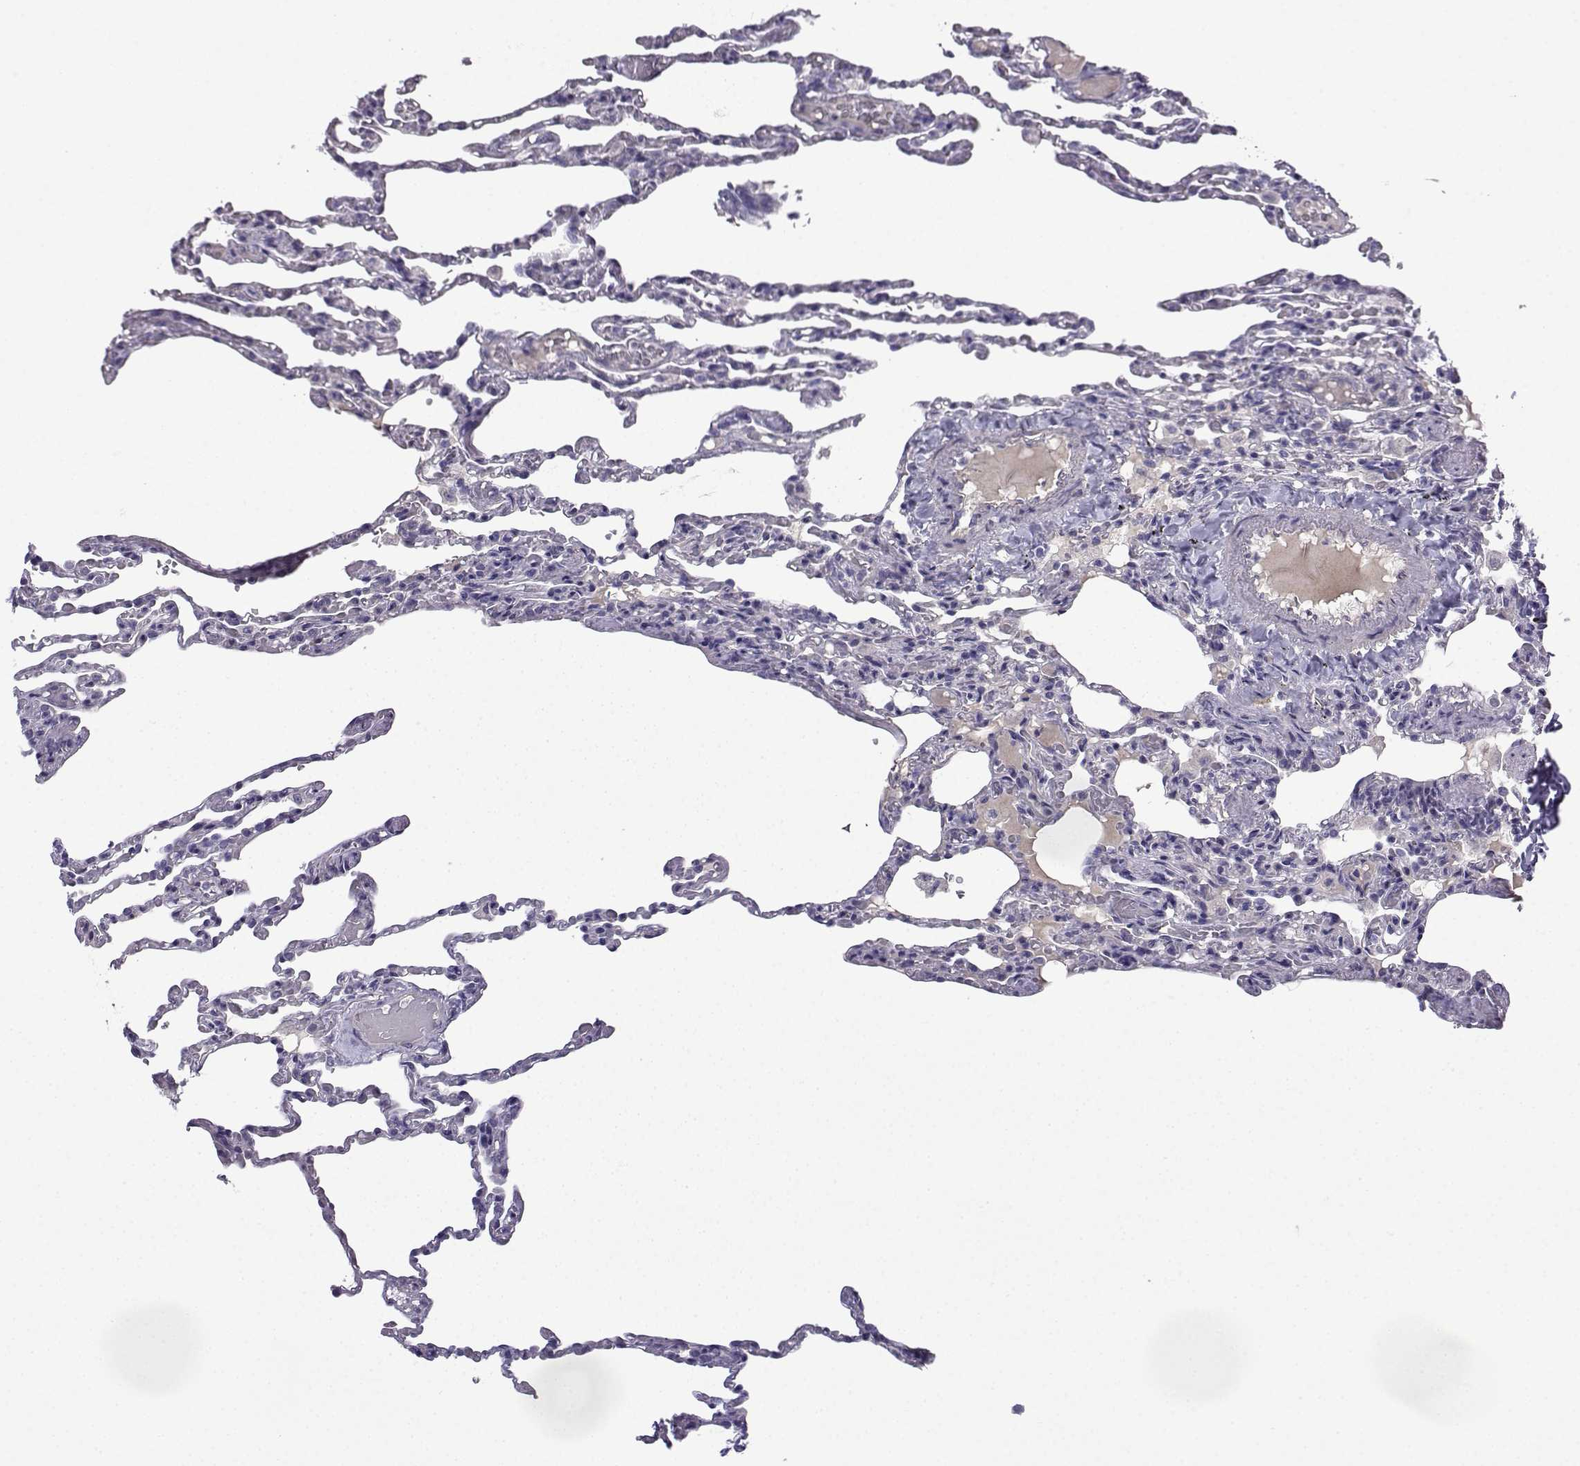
{"staining": {"intensity": "negative", "quantity": "none", "location": "none"}, "tissue": "lung", "cell_type": "Alveolar cells", "image_type": "normal", "snomed": [{"axis": "morphology", "description": "Normal tissue, NOS"}, {"axis": "topography", "description": "Lung"}], "caption": "An IHC image of unremarkable lung is shown. There is no staining in alveolar cells of lung. Nuclei are stained in blue.", "gene": "SPACA7", "patient": {"sex": "female", "age": 43}}